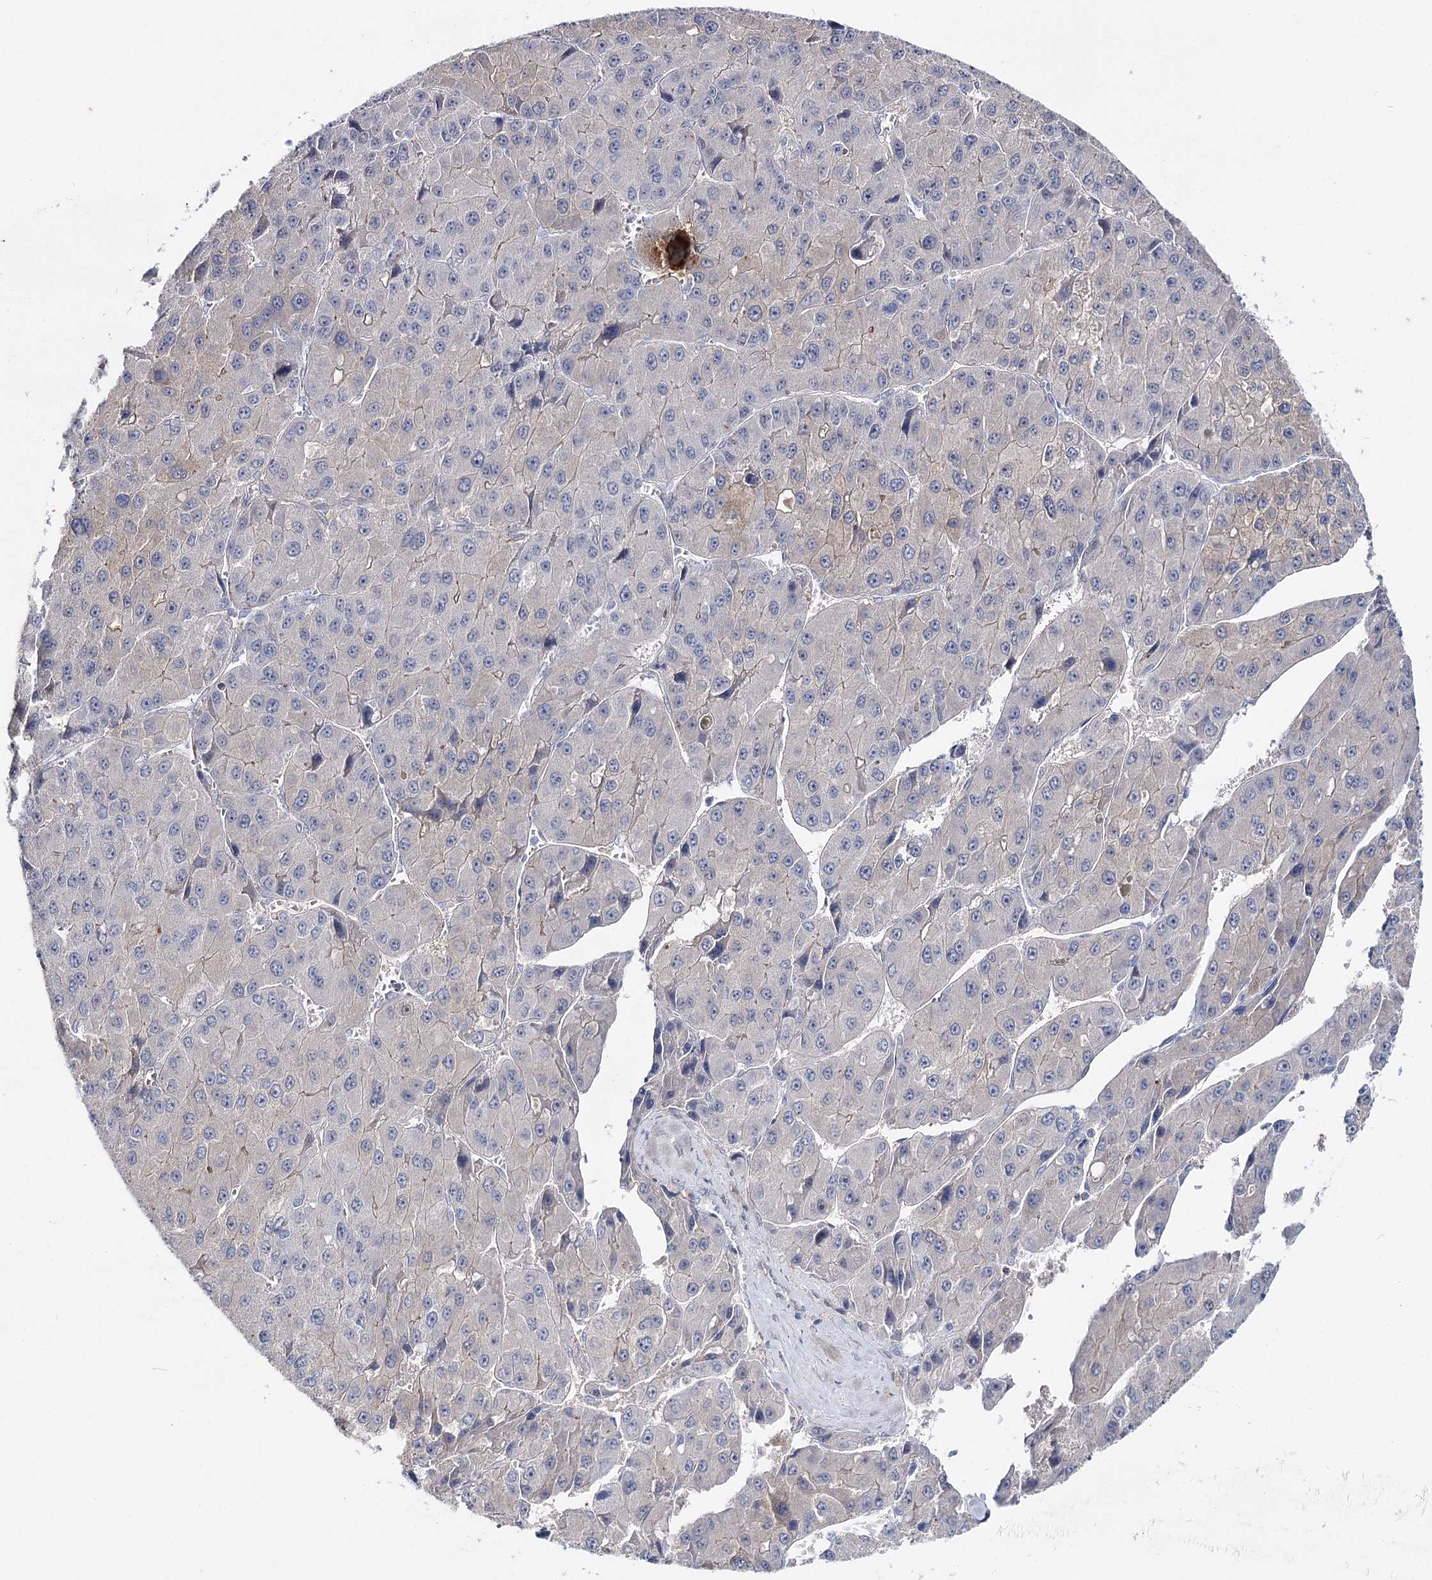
{"staining": {"intensity": "negative", "quantity": "none", "location": "none"}, "tissue": "liver cancer", "cell_type": "Tumor cells", "image_type": "cancer", "snomed": [{"axis": "morphology", "description": "Carcinoma, Hepatocellular, NOS"}, {"axis": "topography", "description": "Liver"}], "caption": "Hepatocellular carcinoma (liver) was stained to show a protein in brown. There is no significant expression in tumor cells.", "gene": "AGXT2", "patient": {"sex": "female", "age": 73}}